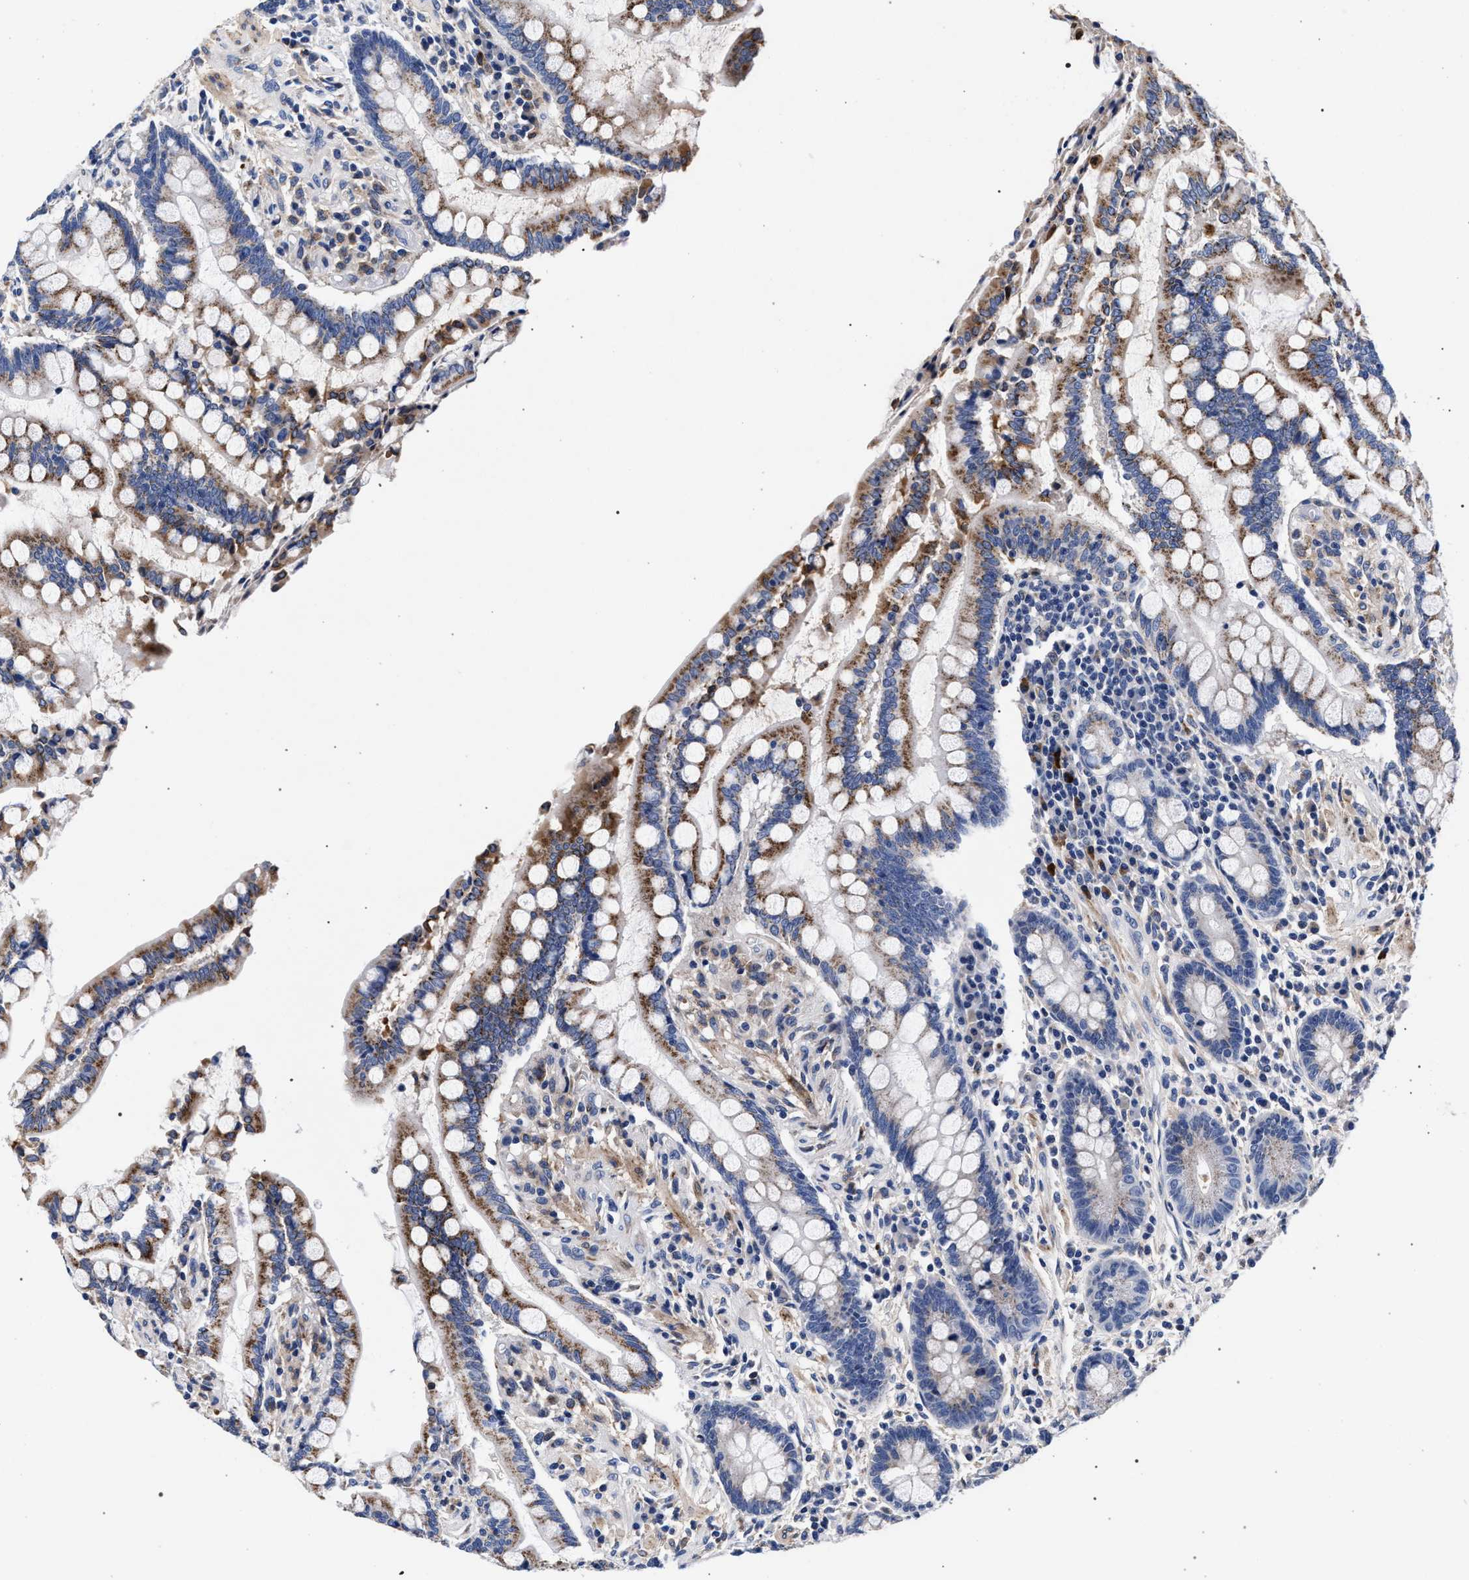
{"staining": {"intensity": "negative", "quantity": "none", "location": "none"}, "tissue": "colon", "cell_type": "Endothelial cells", "image_type": "normal", "snomed": [{"axis": "morphology", "description": "Normal tissue, NOS"}, {"axis": "topography", "description": "Colon"}], "caption": "A high-resolution image shows immunohistochemistry (IHC) staining of benign colon, which exhibits no significant staining in endothelial cells.", "gene": "ACOX1", "patient": {"sex": "male", "age": 73}}